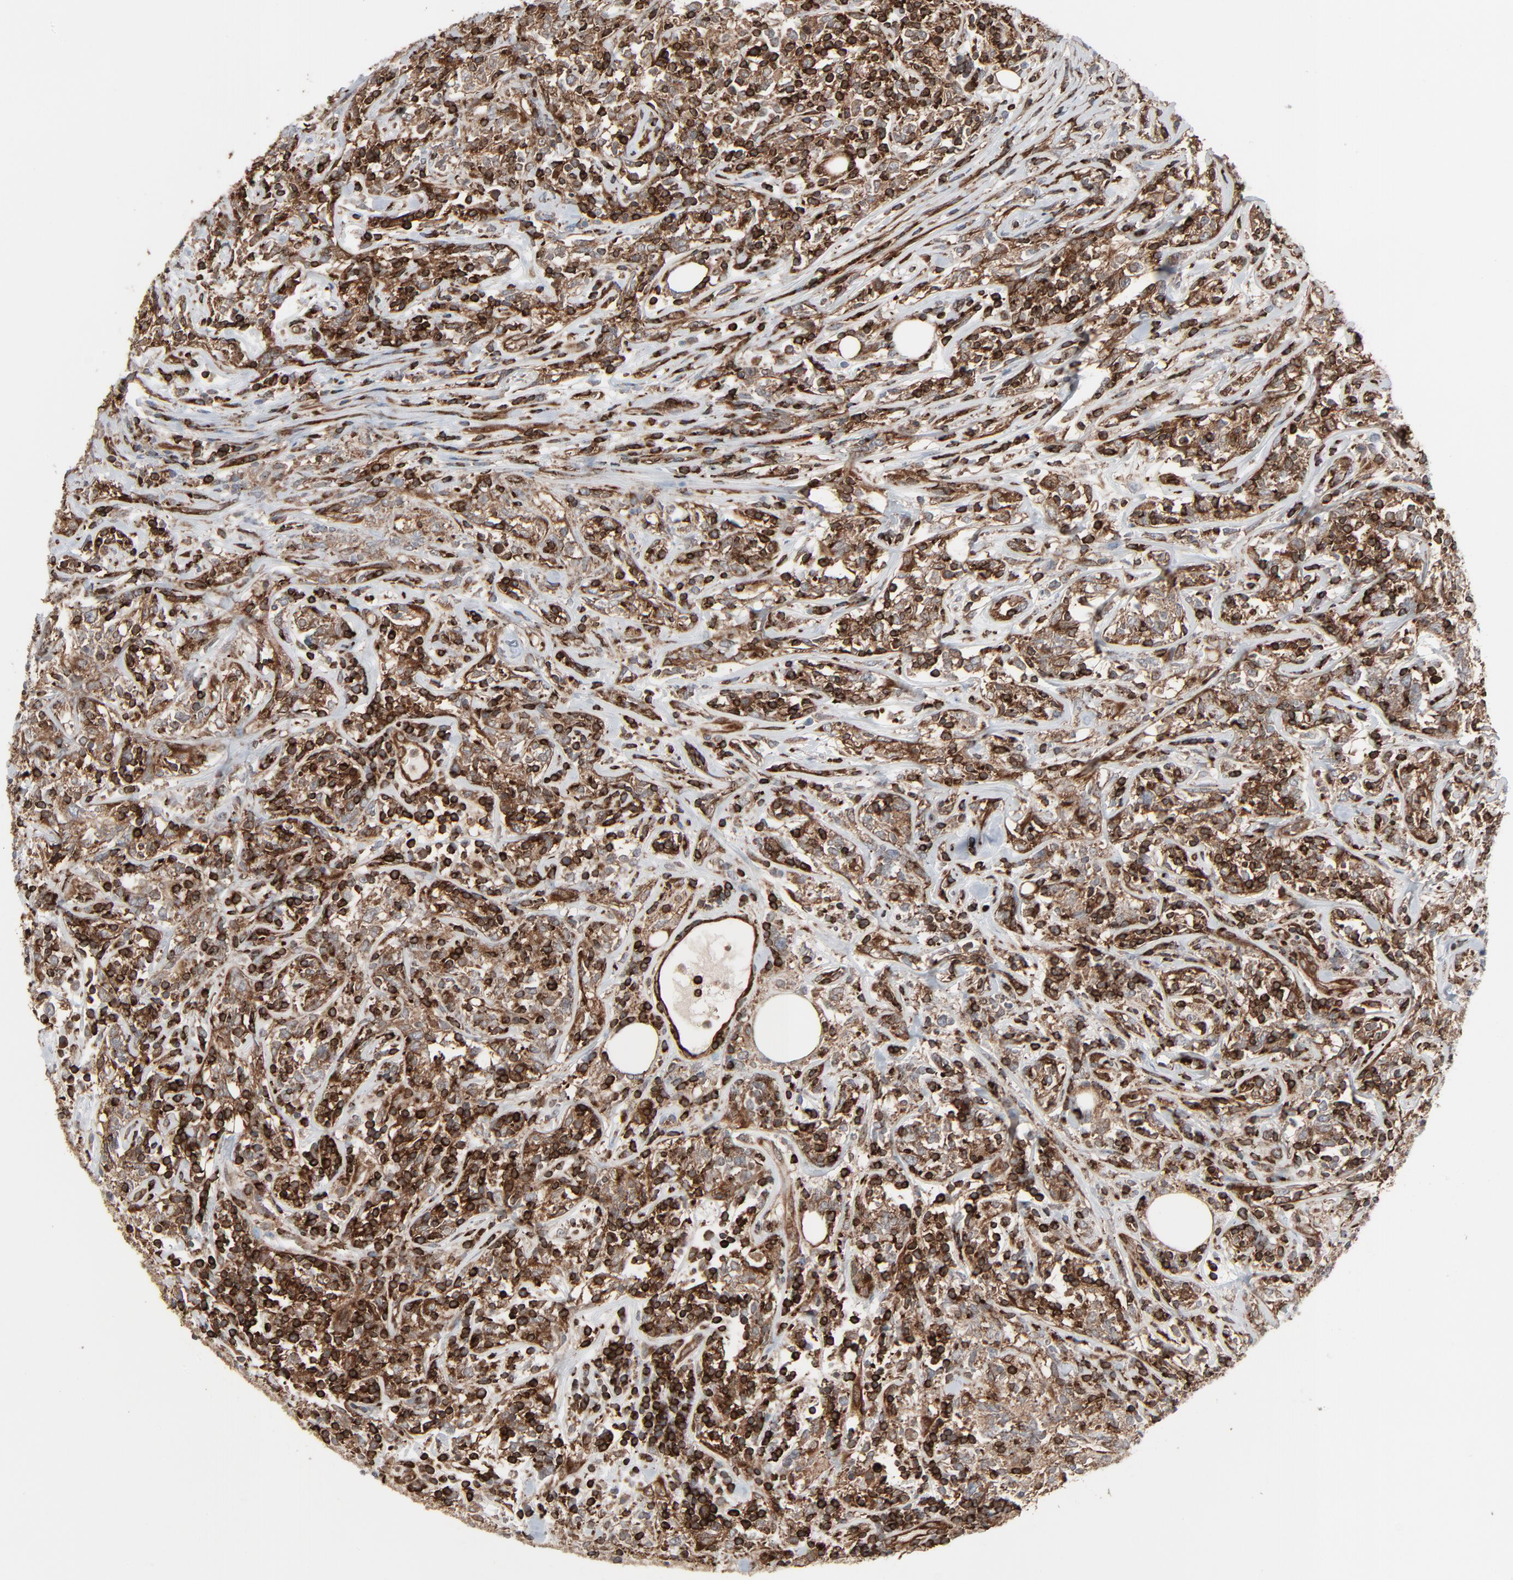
{"staining": {"intensity": "strong", "quantity": "25%-75%", "location": "cytoplasmic/membranous"}, "tissue": "lymphoma", "cell_type": "Tumor cells", "image_type": "cancer", "snomed": [{"axis": "morphology", "description": "Malignant lymphoma, non-Hodgkin's type, High grade"}, {"axis": "topography", "description": "Lymph node"}], "caption": "Malignant lymphoma, non-Hodgkin's type (high-grade) stained with a protein marker reveals strong staining in tumor cells.", "gene": "OPTN", "patient": {"sex": "female", "age": 84}}